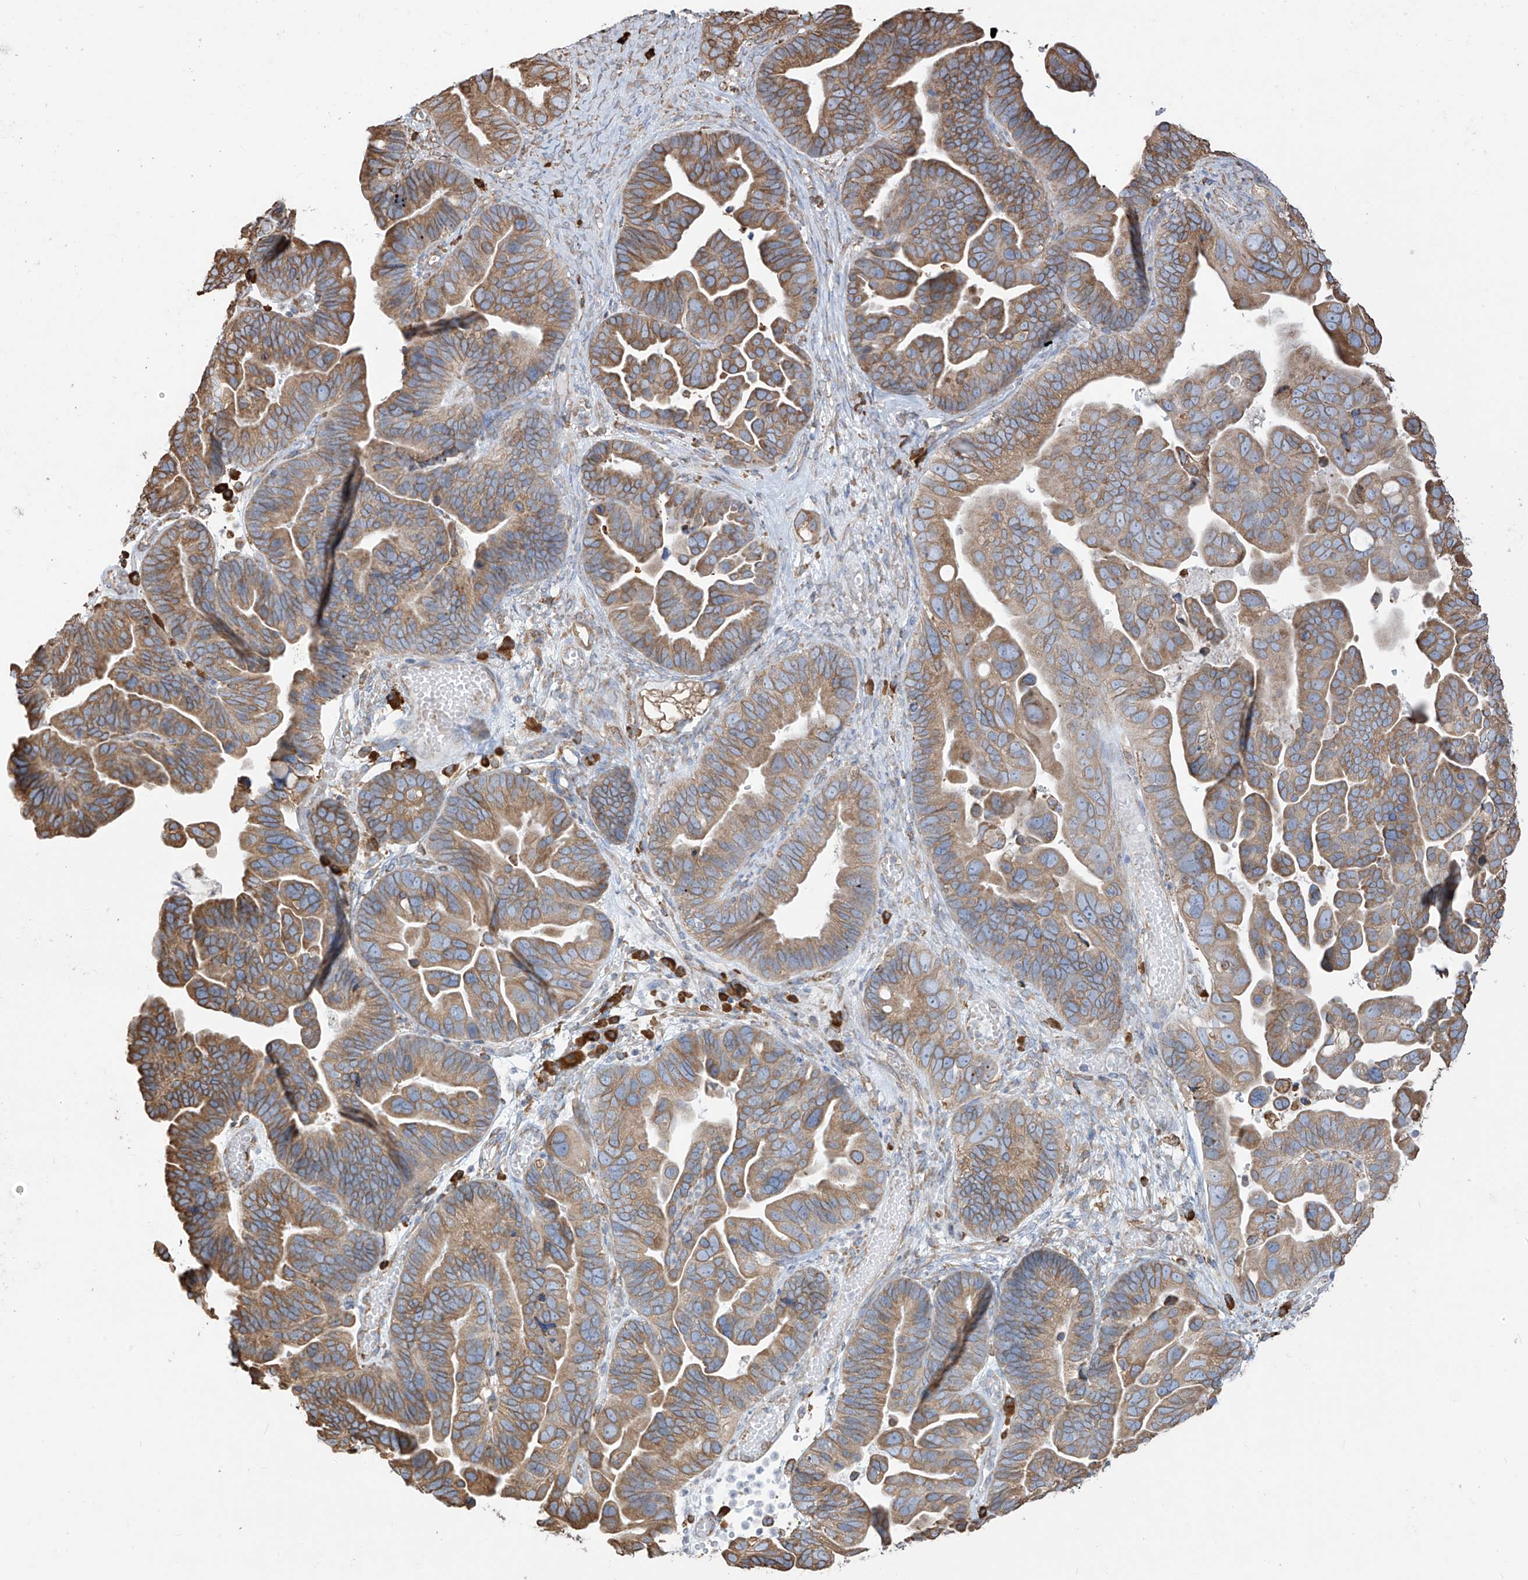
{"staining": {"intensity": "moderate", "quantity": ">75%", "location": "cytoplasmic/membranous"}, "tissue": "ovarian cancer", "cell_type": "Tumor cells", "image_type": "cancer", "snomed": [{"axis": "morphology", "description": "Cystadenocarcinoma, serous, NOS"}, {"axis": "topography", "description": "Ovary"}], "caption": "About >75% of tumor cells in human ovarian cancer exhibit moderate cytoplasmic/membranous protein expression as visualized by brown immunohistochemical staining.", "gene": "PDIA6", "patient": {"sex": "female", "age": 56}}